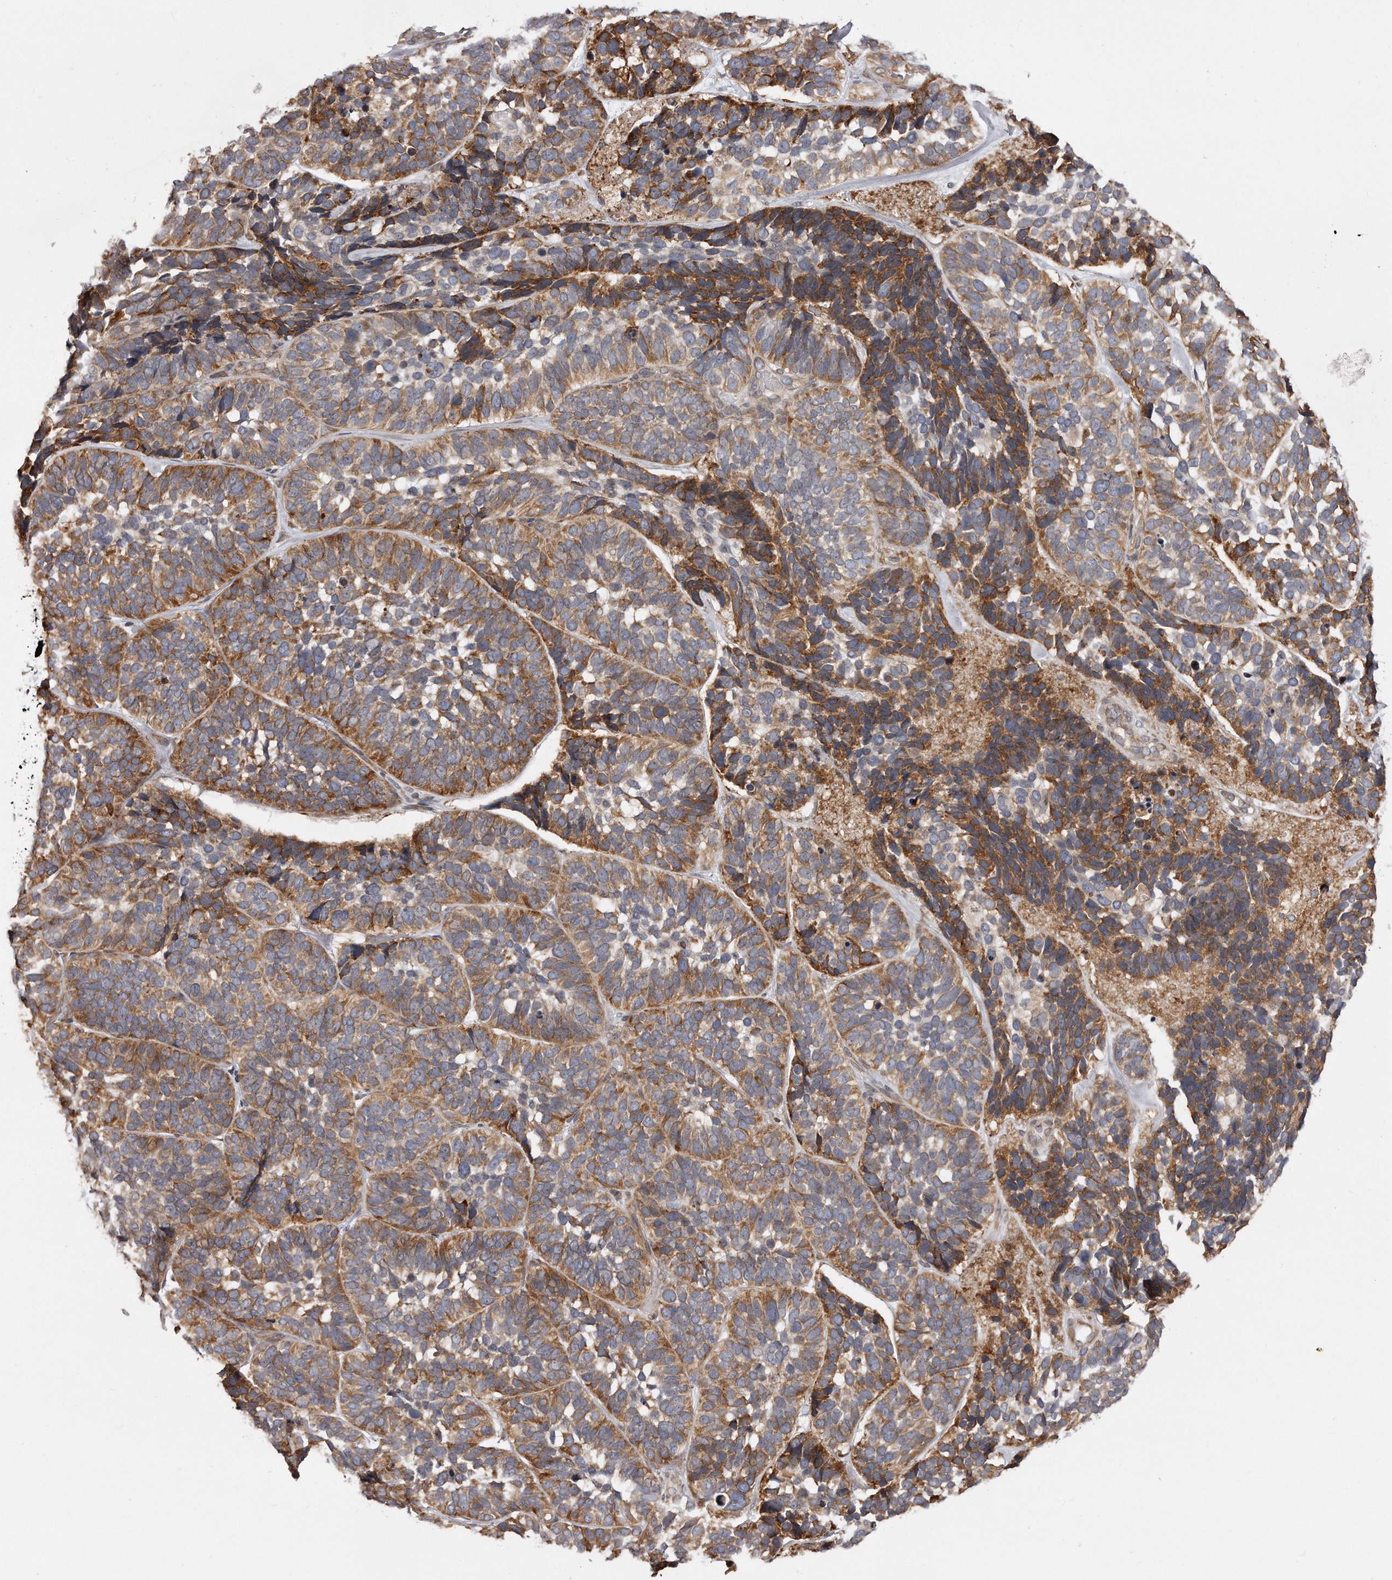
{"staining": {"intensity": "moderate", "quantity": ">75%", "location": "cytoplasmic/membranous"}, "tissue": "skin cancer", "cell_type": "Tumor cells", "image_type": "cancer", "snomed": [{"axis": "morphology", "description": "Basal cell carcinoma"}, {"axis": "topography", "description": "Skin"}], "caption": "Moderate cytoplasmic/membranous expression is appreciated in about >75% of tumor cells in skin cancer. Nuclei are stained in blue.", "gene": "TRAPPC14", "patient": {"sex": "male", "age": 62}}